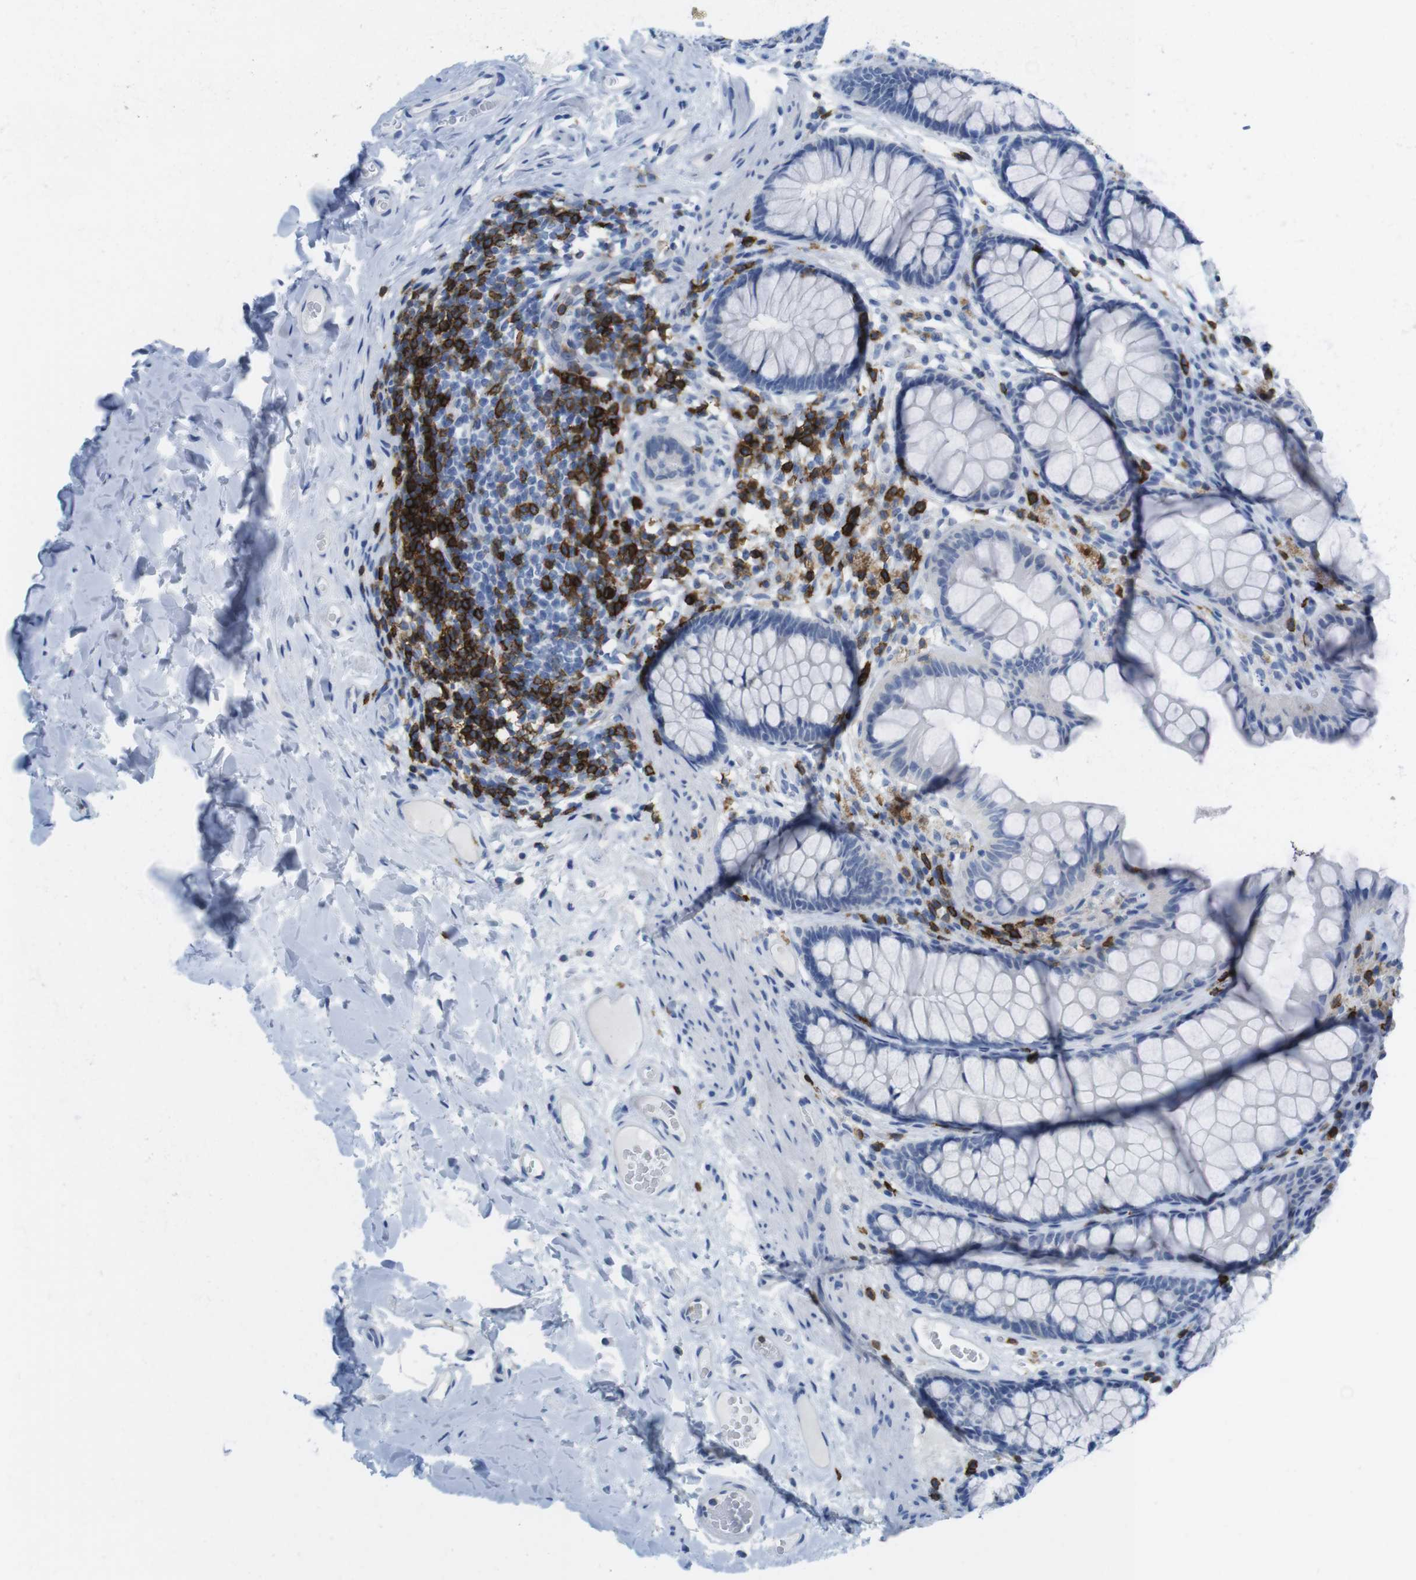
{"staining": {"intensity": "negative", "quantity": "none", "location": "none"}, "tissue": "colon", "cell_type": "Endothelial cells", "image_type": "normal", "snomed": [{"axis": "morphology", "description": "Normal tissue, NOS"}, {"axis": "topography", "description": "Colon"}], "caption": "Immunohistochemistry (IHC) micrograph of benign human colon stained for a protein (brown), which displays no positivity in endothelial cells.", "gene": "CD5", "patient": {"sex": "female", "age": 55}}